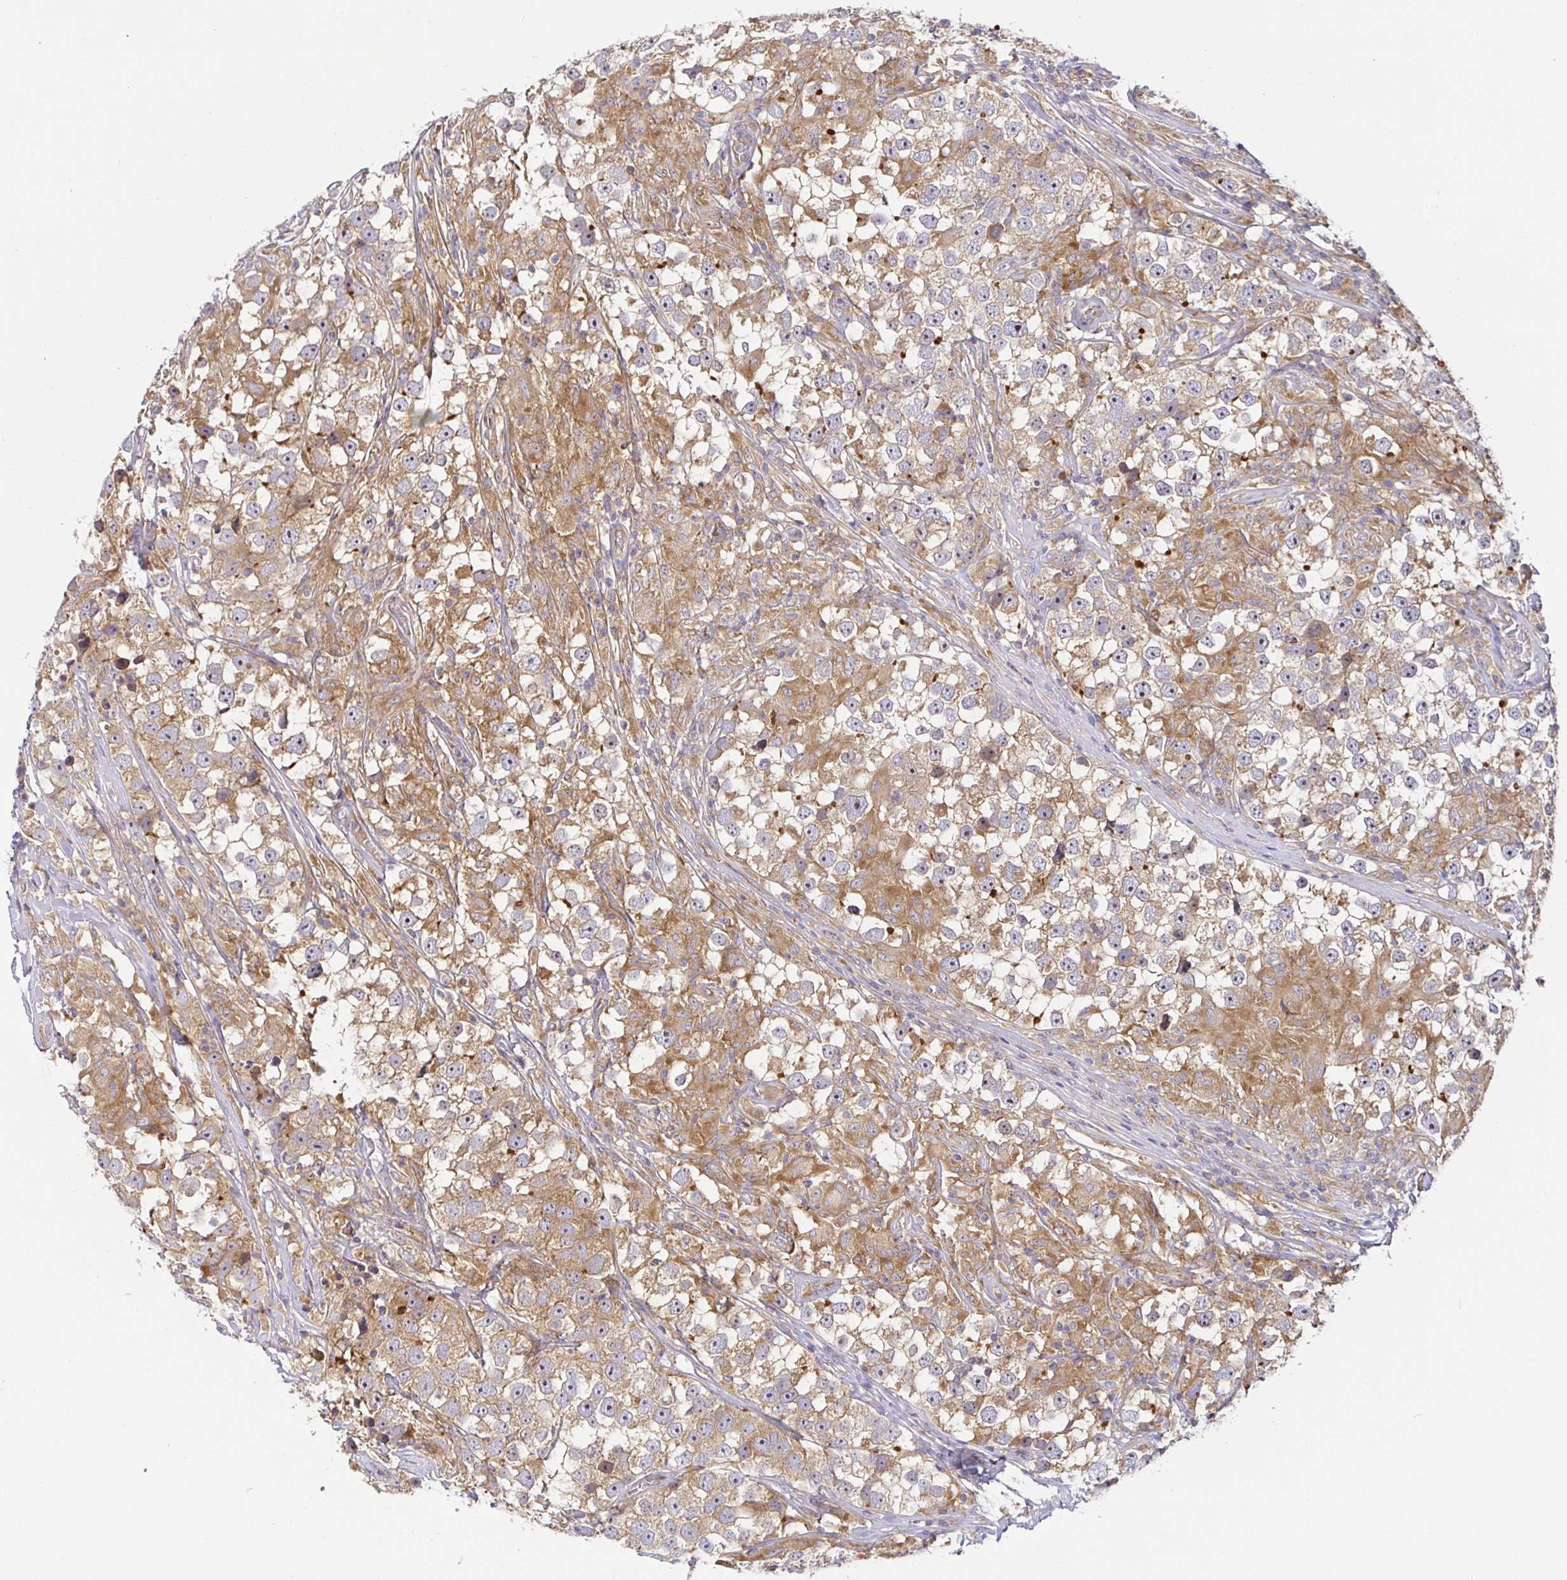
{"staining": {"intensity": "moderate", "quantity": ">75%", "location": "cytoplasmic/membranous"}, "tissue": "testis cancer", "cell_type": "Tumor cells", "image_type": "cancer", "snomed": [{"axis": "morphology", "description": "Seminoma, NOS"}, {"axis": "topography", "description": "Testis"}], "caption": "IHC staining of testis cancer, which exhibits medium levels of moderate cytoplasmic/membranous staining in about >75% of tumor cells indicating moderate cytoplasmic/membranous protein staining. The staining was performed using DAB (brown) for protein detection and nuclei were counterstained in hematoxylin (blue).", "gene": "SNX8", "patient": {"sex": "male", "age": 46}}